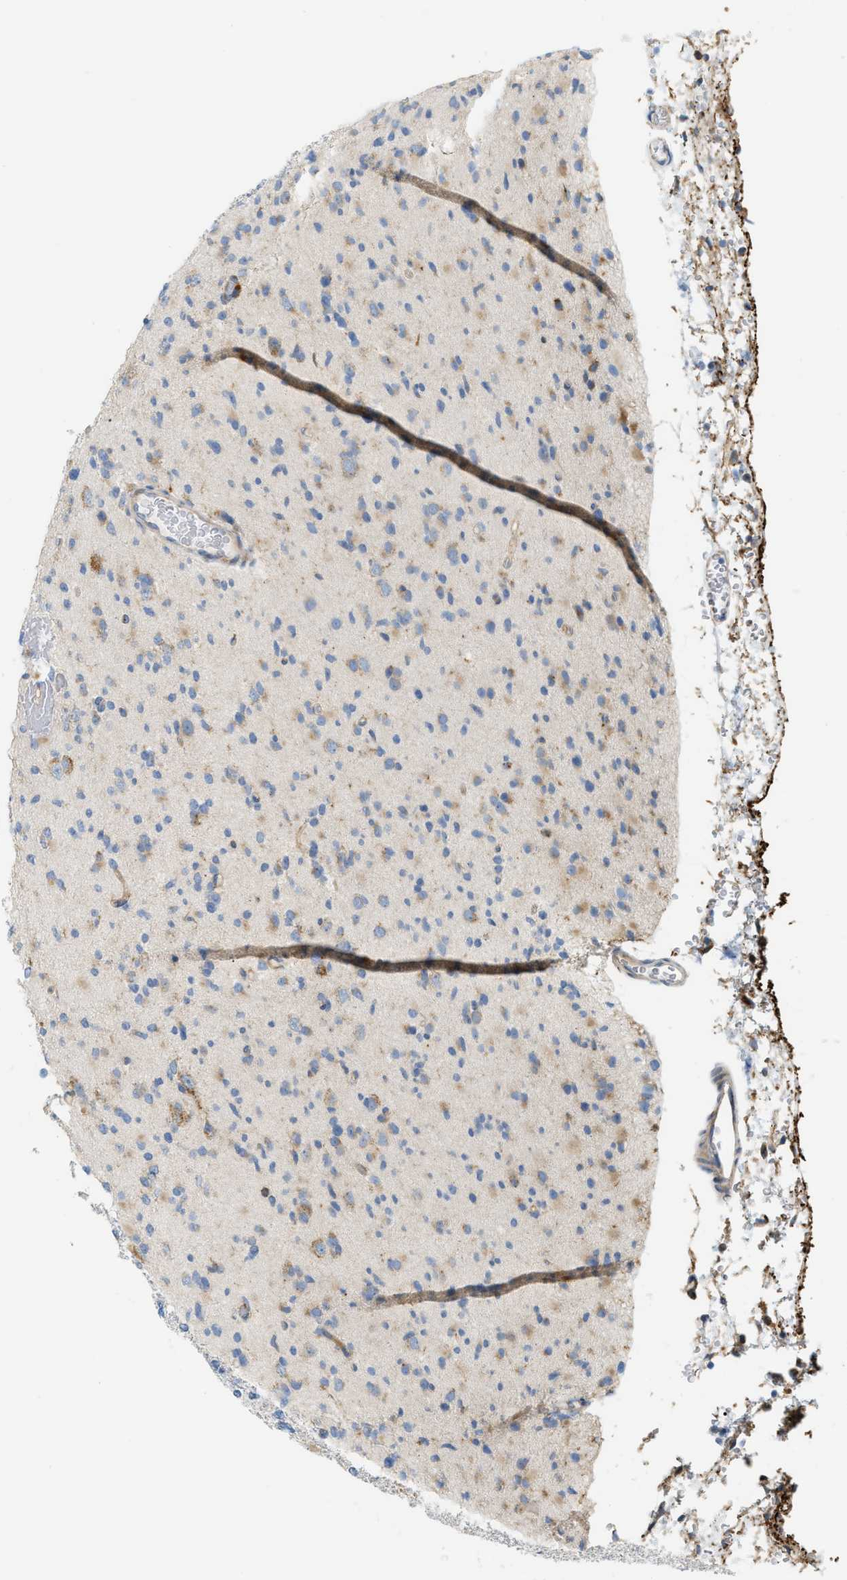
{"staining": {"intensity": "weak", "quantity": "25%-75%", "location": "cytoplasmic/membranous"}, "tissue": "glioma", "cell_type": "Tumor cells", "image_type": "cancer", "snomed": [{"axis": "morphology", "description": "Glioma, malignant, Low grade"}, {"axis": "topography", "description": "Brain"}], "caption": "Protein positivity by immunohistochemistry (IHC) shows weak cytoplasmic/membranous positivity in approximately 25%-75% of tumor cells in malignant glioma (low-grade). (Brightfield microscopy of DAB IHC at high magnification).", "gene": "LMBRD1", "patient": {"sex": "female", "age": 22}}